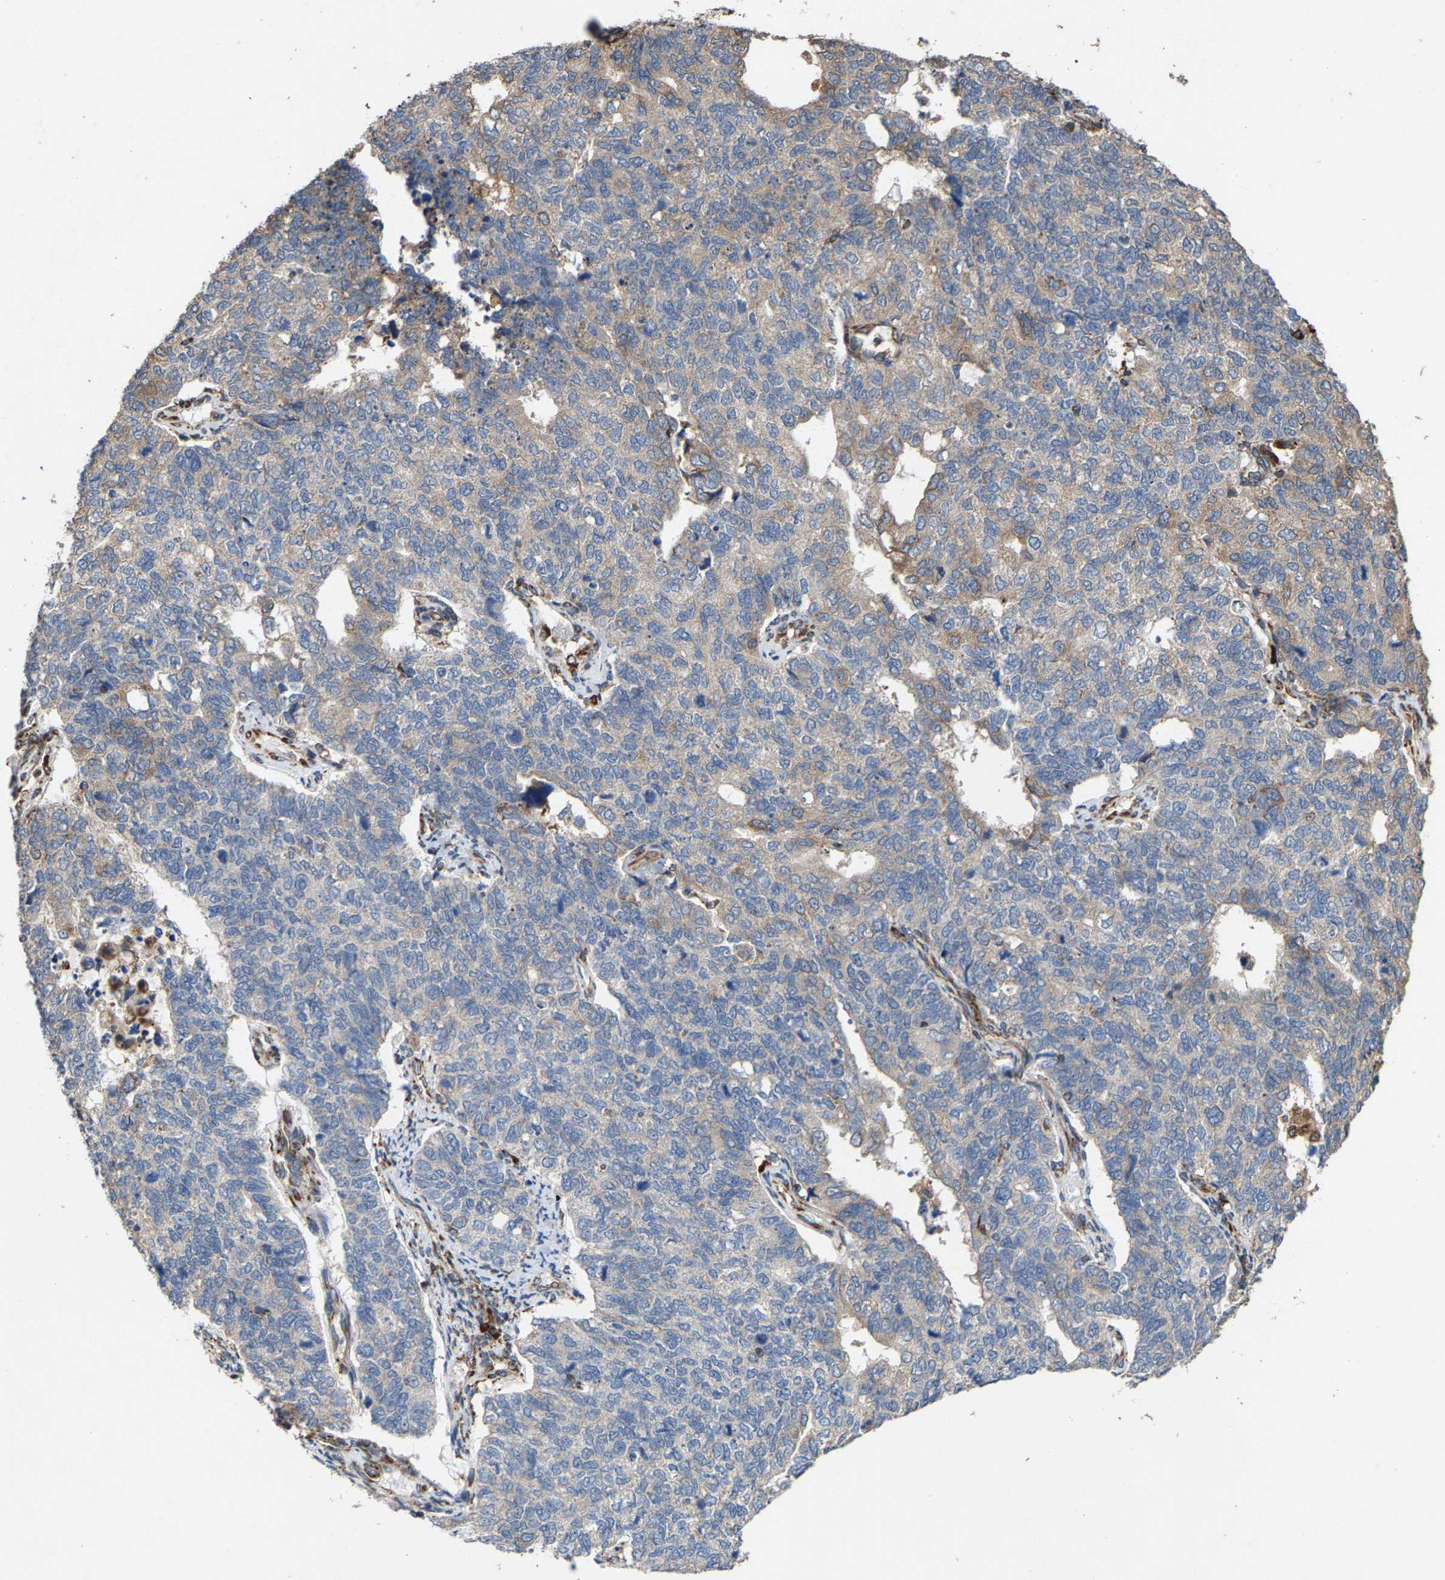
{"staining": {"intensity": "negative", "quantity": "none", "location": "none"}, "tissue": "cervical cancer", "cell_type": "Tumor cells", "image_type": "cancer", "snomed": [{"axis": "morphology", "description": "Squamous cell carcinoma, NOS"}, {"axis": "topography", "description": "Cervix"}], "caption": "This is an immunohistochemistry image of human cervical squamous cell carcinoma. There is no positivity in tumor cells.", "gene": "FGD3", "patient": {"sex": "female", "age": 63}}